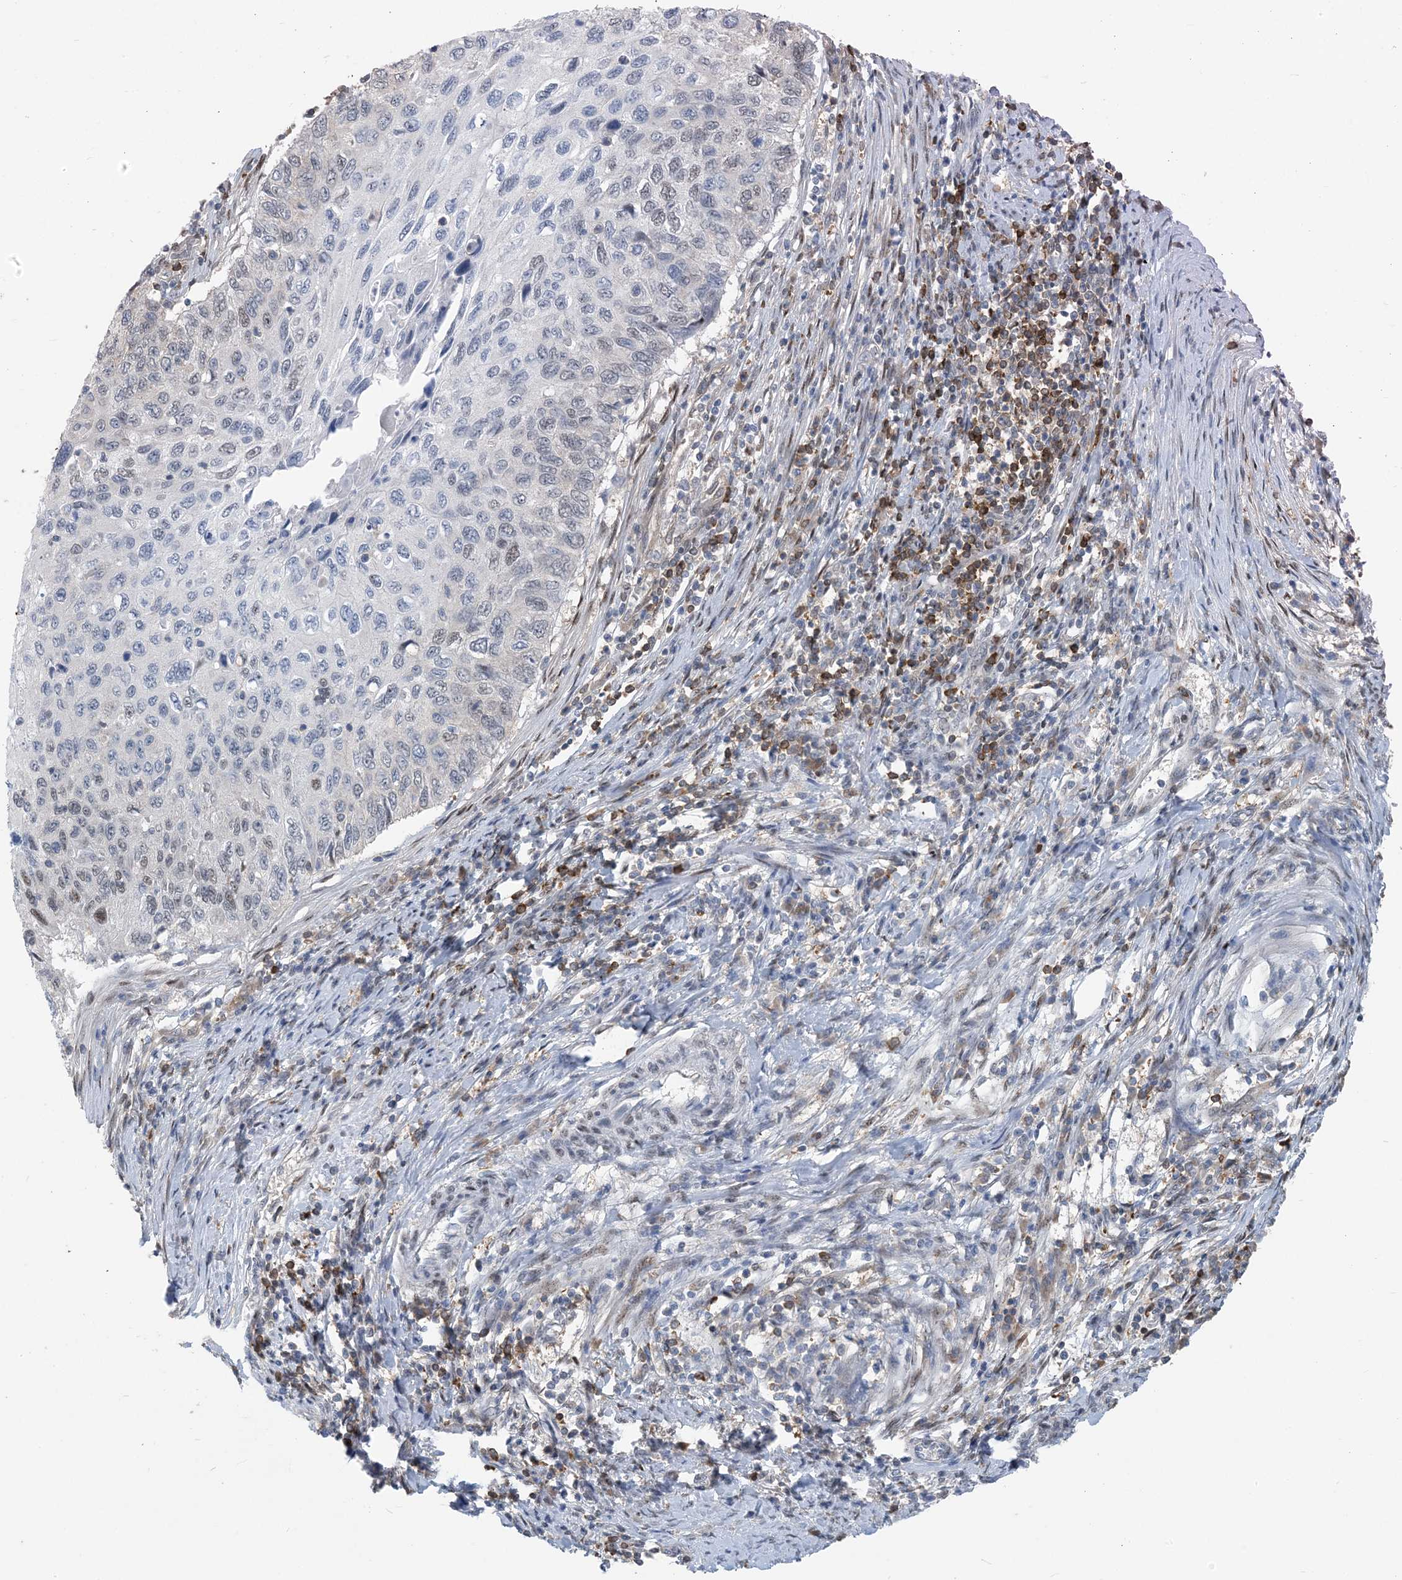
{"staining": {"intensity": "weak", "quantity": "<25%", "location": "nuclear"}, "tissue": "cervical cancer", "cell_type": "Tumor cells", "image_type": "cancer", "snomed": [{"axis": "morphology", "description": "Squamous cell carcinoma, NOS"}, {"axis": "topography", "description": "Cervix"}], "caption": "High power microscopy histopathology image of an immunohistochemistry (IHC) image of cervical cancer, revealing no significant positivity in tumor cells.", "gene": "ZC3H12A", "patient": {"sex": "female", "age": 70}}